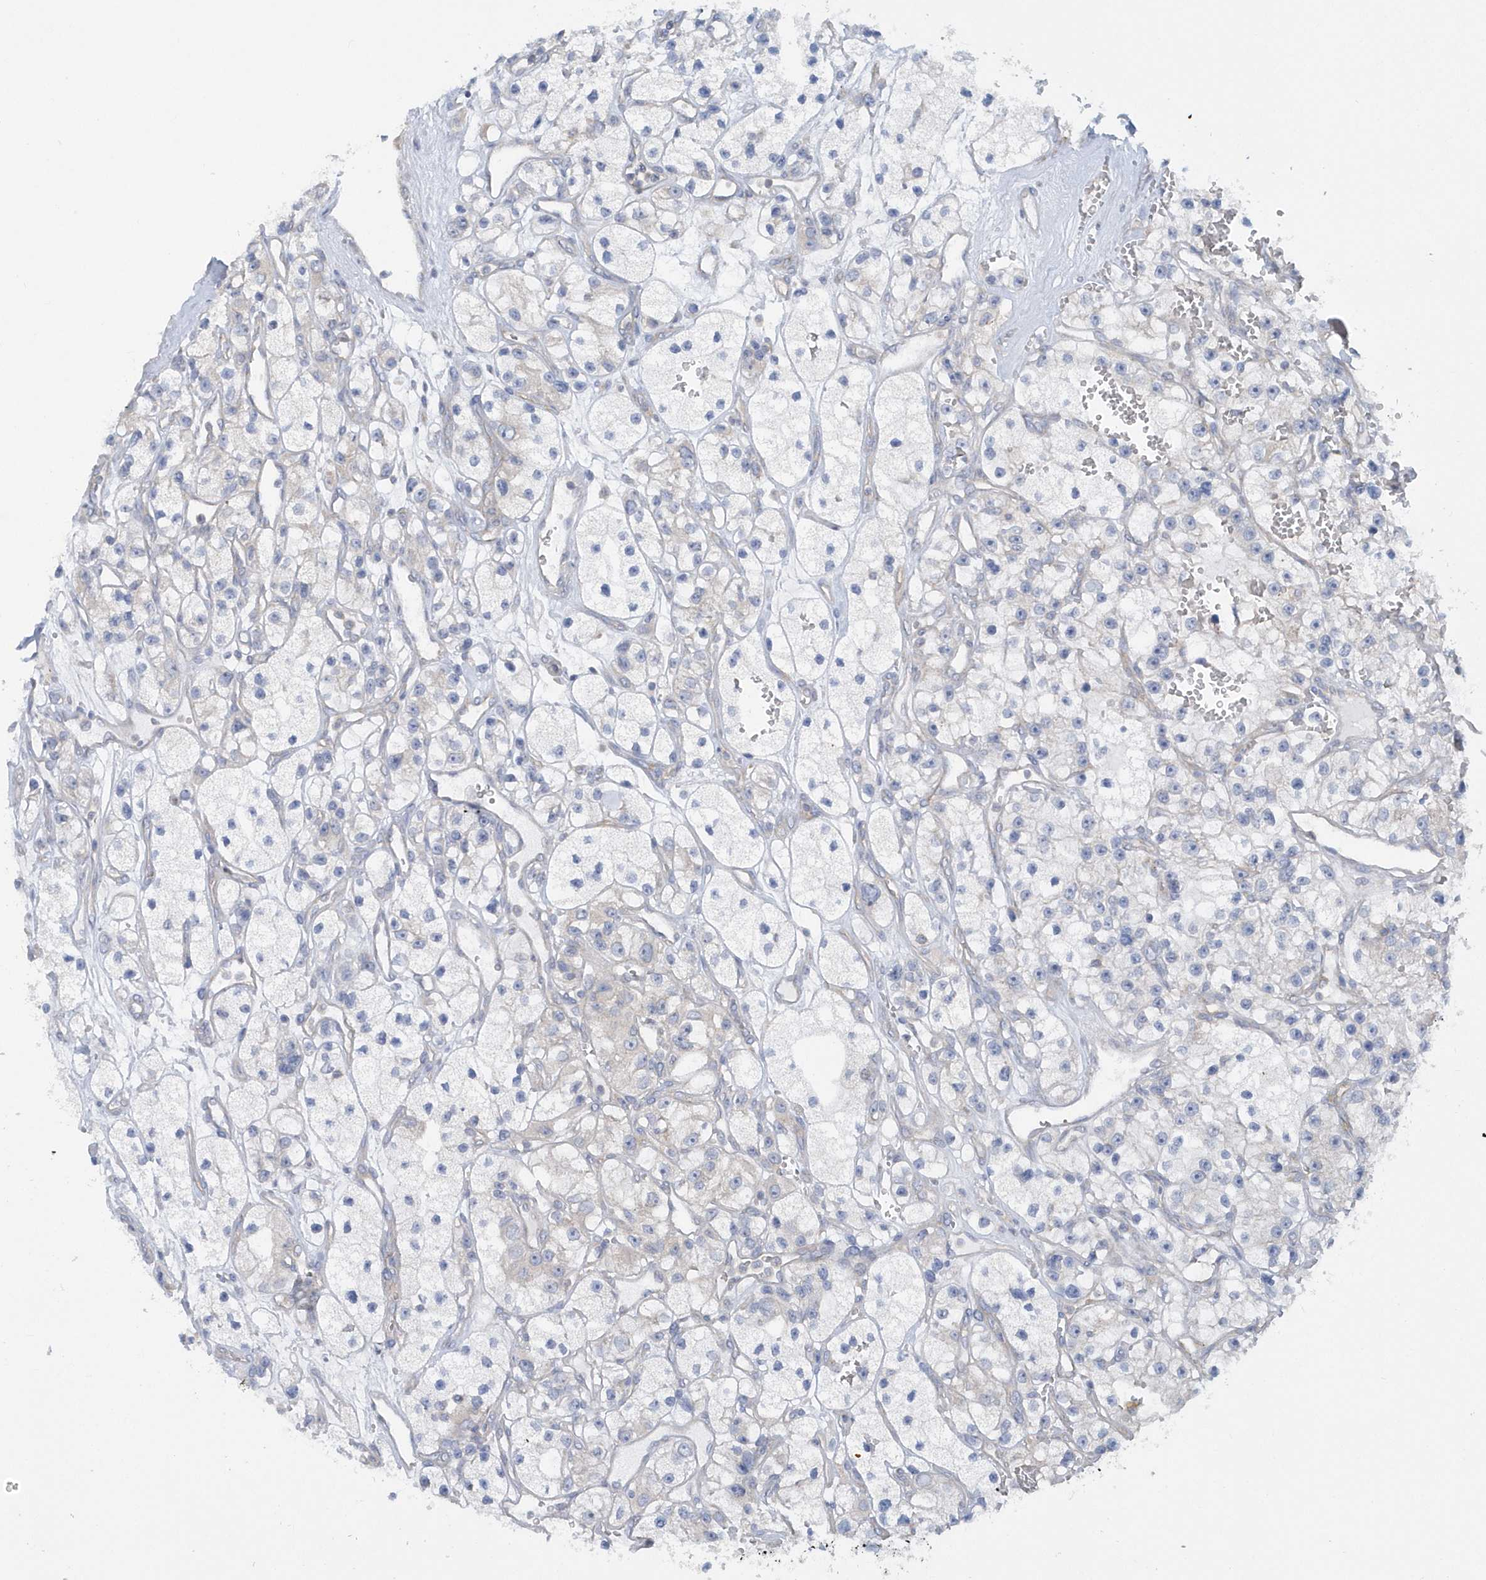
{"staining": {"intensity": "negative", "quantity": "none", "location": "none"}, "tissue": "renal cancer", "cell_type": "Tumor cells", "image_type": "cancer", "snomed": [{"axis": "morphology", "description": "Adenocarcinoma, NOS"}, {"axis": "topography", "description": "Kidney"}], "caption": "This photomicrograph is of renal adenocarcinoma stained with immunohistochemistry to label a protein in brown with the nuclei are counter-stained blue. There is no expression in tumor cells.", "gene": "EIF3C", "patient": {"sex": "female", "age": 57}}